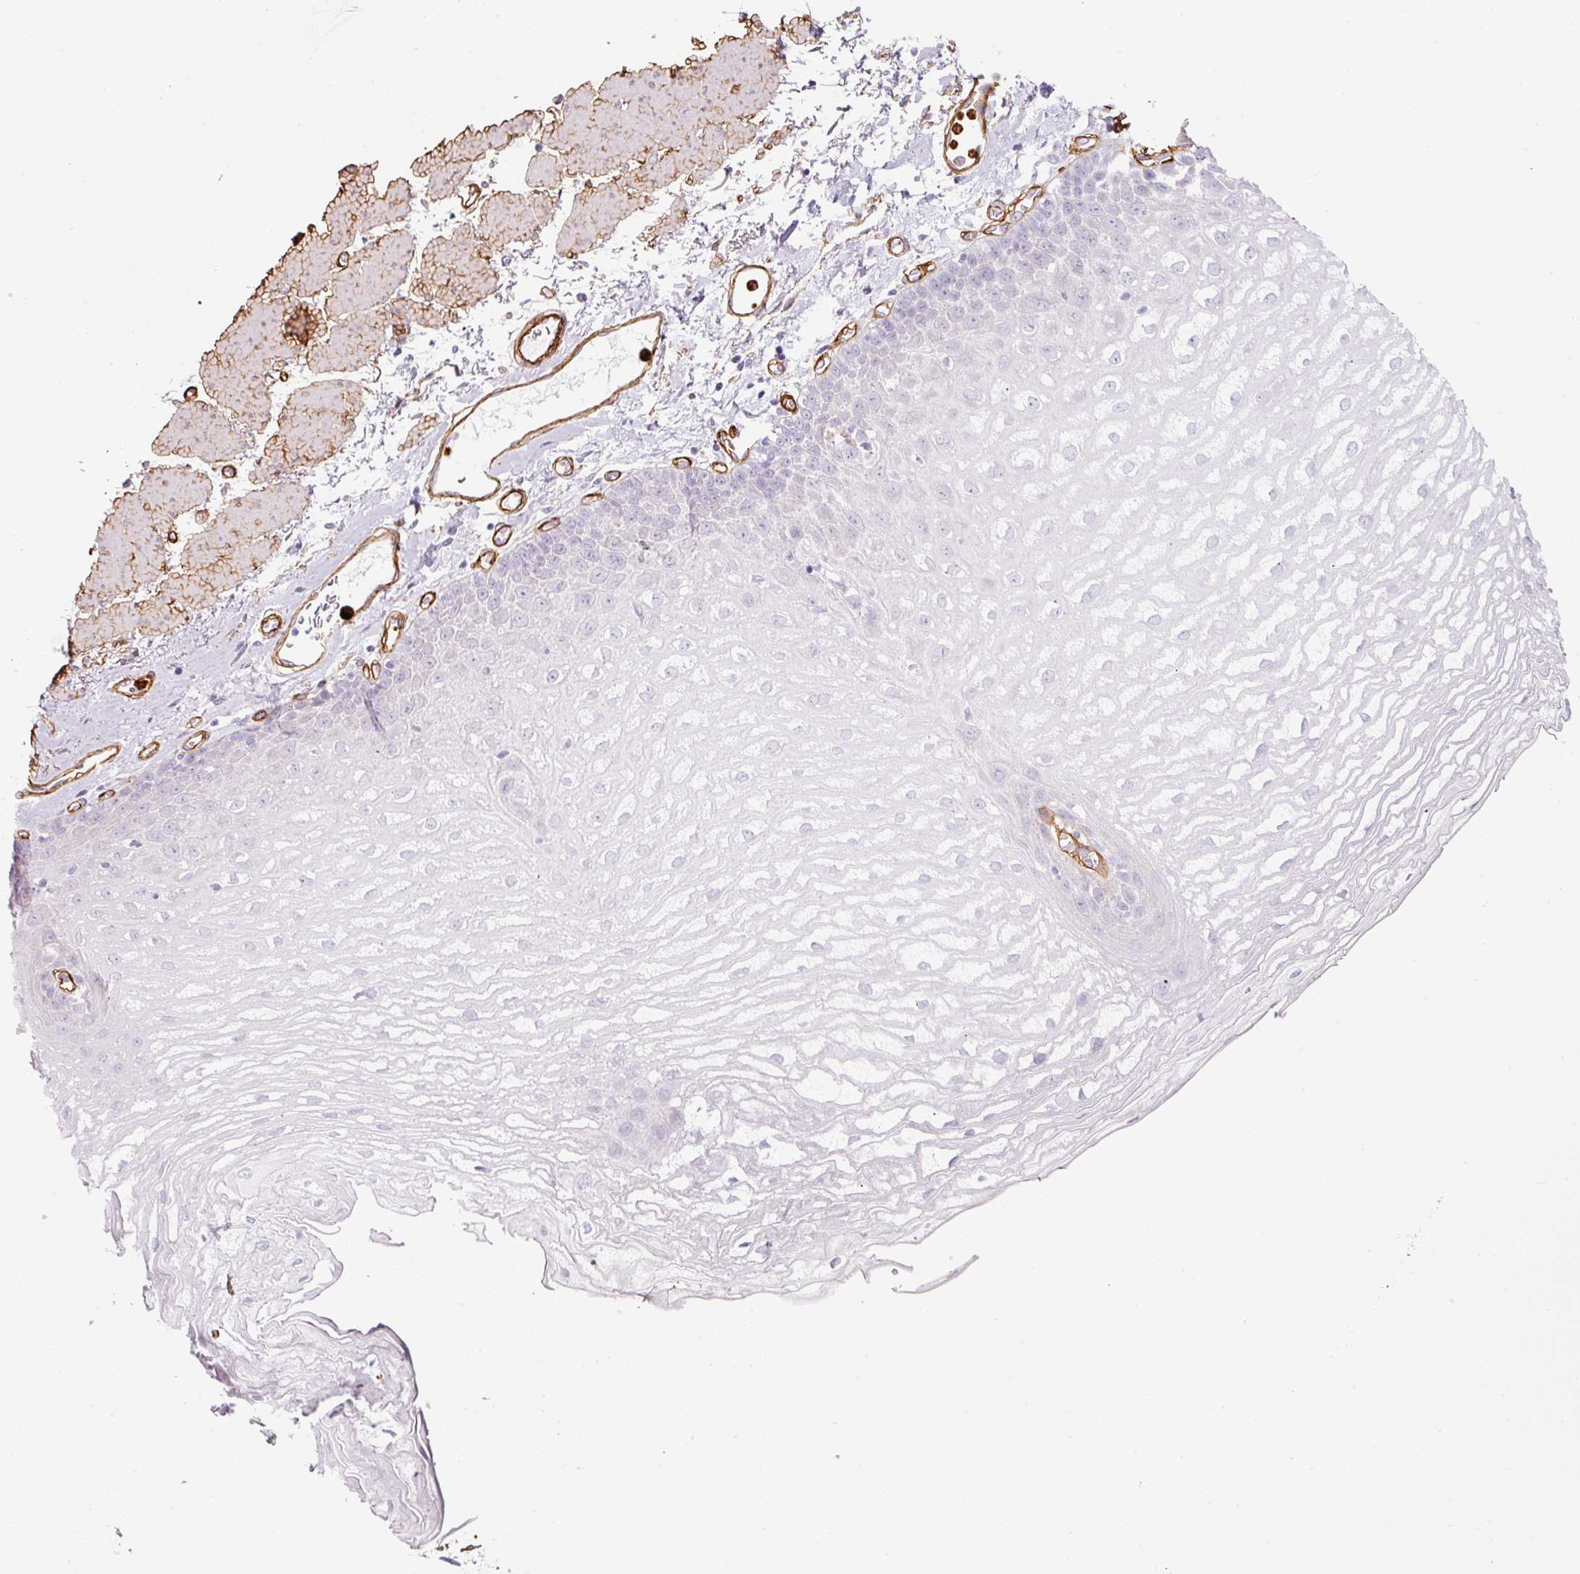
{"staining": {"intensity": "negative", "quantity": "none", "location": "none"}, "tissue": "esophagus", "cell_type": "Squamous epithelial cells", "image_type": "normal", "snomed": [{"axis": "morphology", "description": "Normal tissue, NOS"}, {"axis": "topography", "description": "Esophagus"}], "caption": "The micrograph reveals no staining of squamous epithelial cells in normal esophagus. Brightfield microscopy of immunohistochemistry stained with DAB (brown) and hematoxylin (blue), captured at high magnification.", "gene": "LOXL4", "patient": {"sex": "female", "age": 81}}